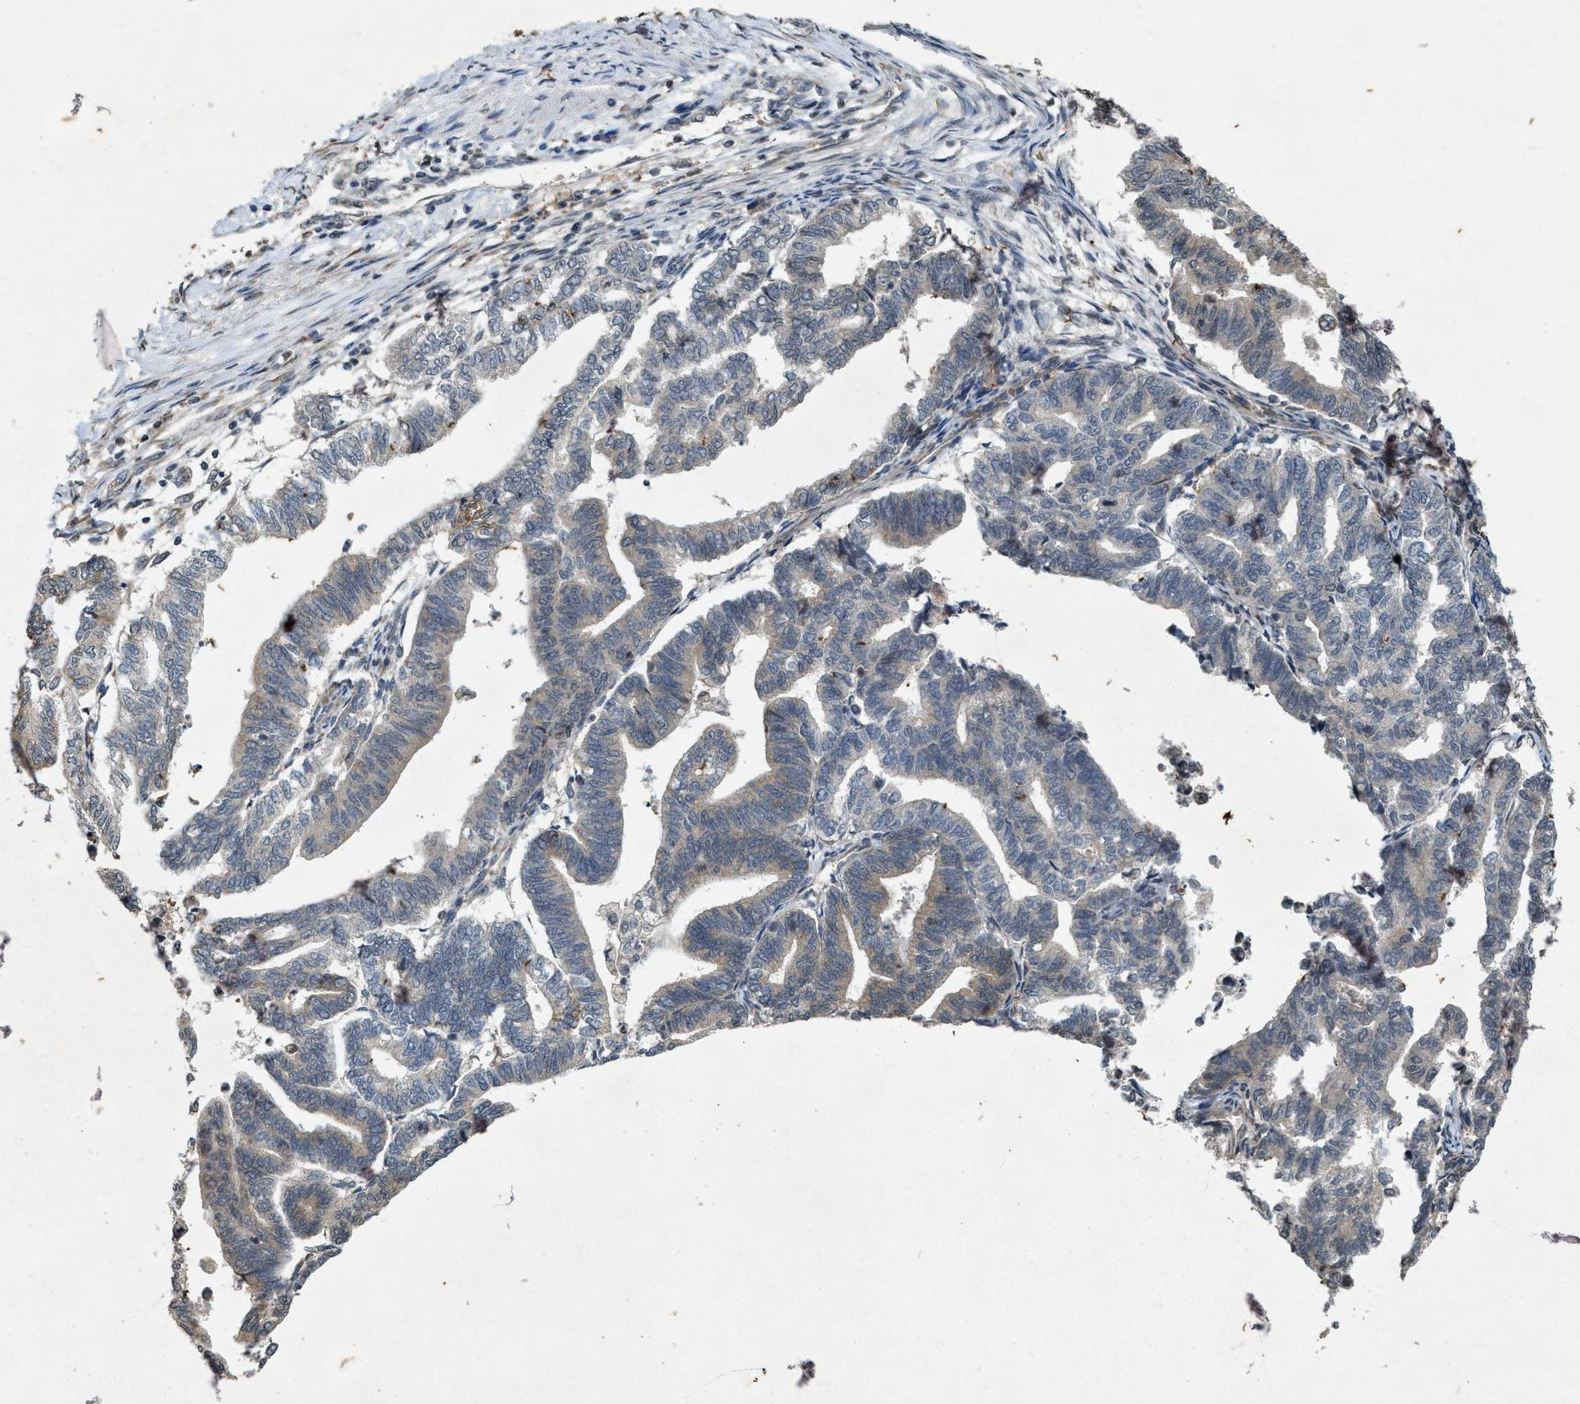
{"staining": {"intensity": "weak", "quantity": "<25%", "location": "cytoplasmic/membranous"}, "tissue": "endometrial cancer", "cell_type": "Tumor cells", "image_type": "cancer", "snomed": [{"axis": "morphology", "description": "Adenocarcinoma, NOS"}, {"axis": "topography", "description": "Endometrium"}], "caption": "The micrograph reveals no staining of tumor cells in endometrial cancer (adenocarcinoma). (Brightfield microscopy of DAB immunohistochemistry (IHC) at high magnification).", "gene": "KIF21A", "patient": {"sex": "female", "age": 79}}